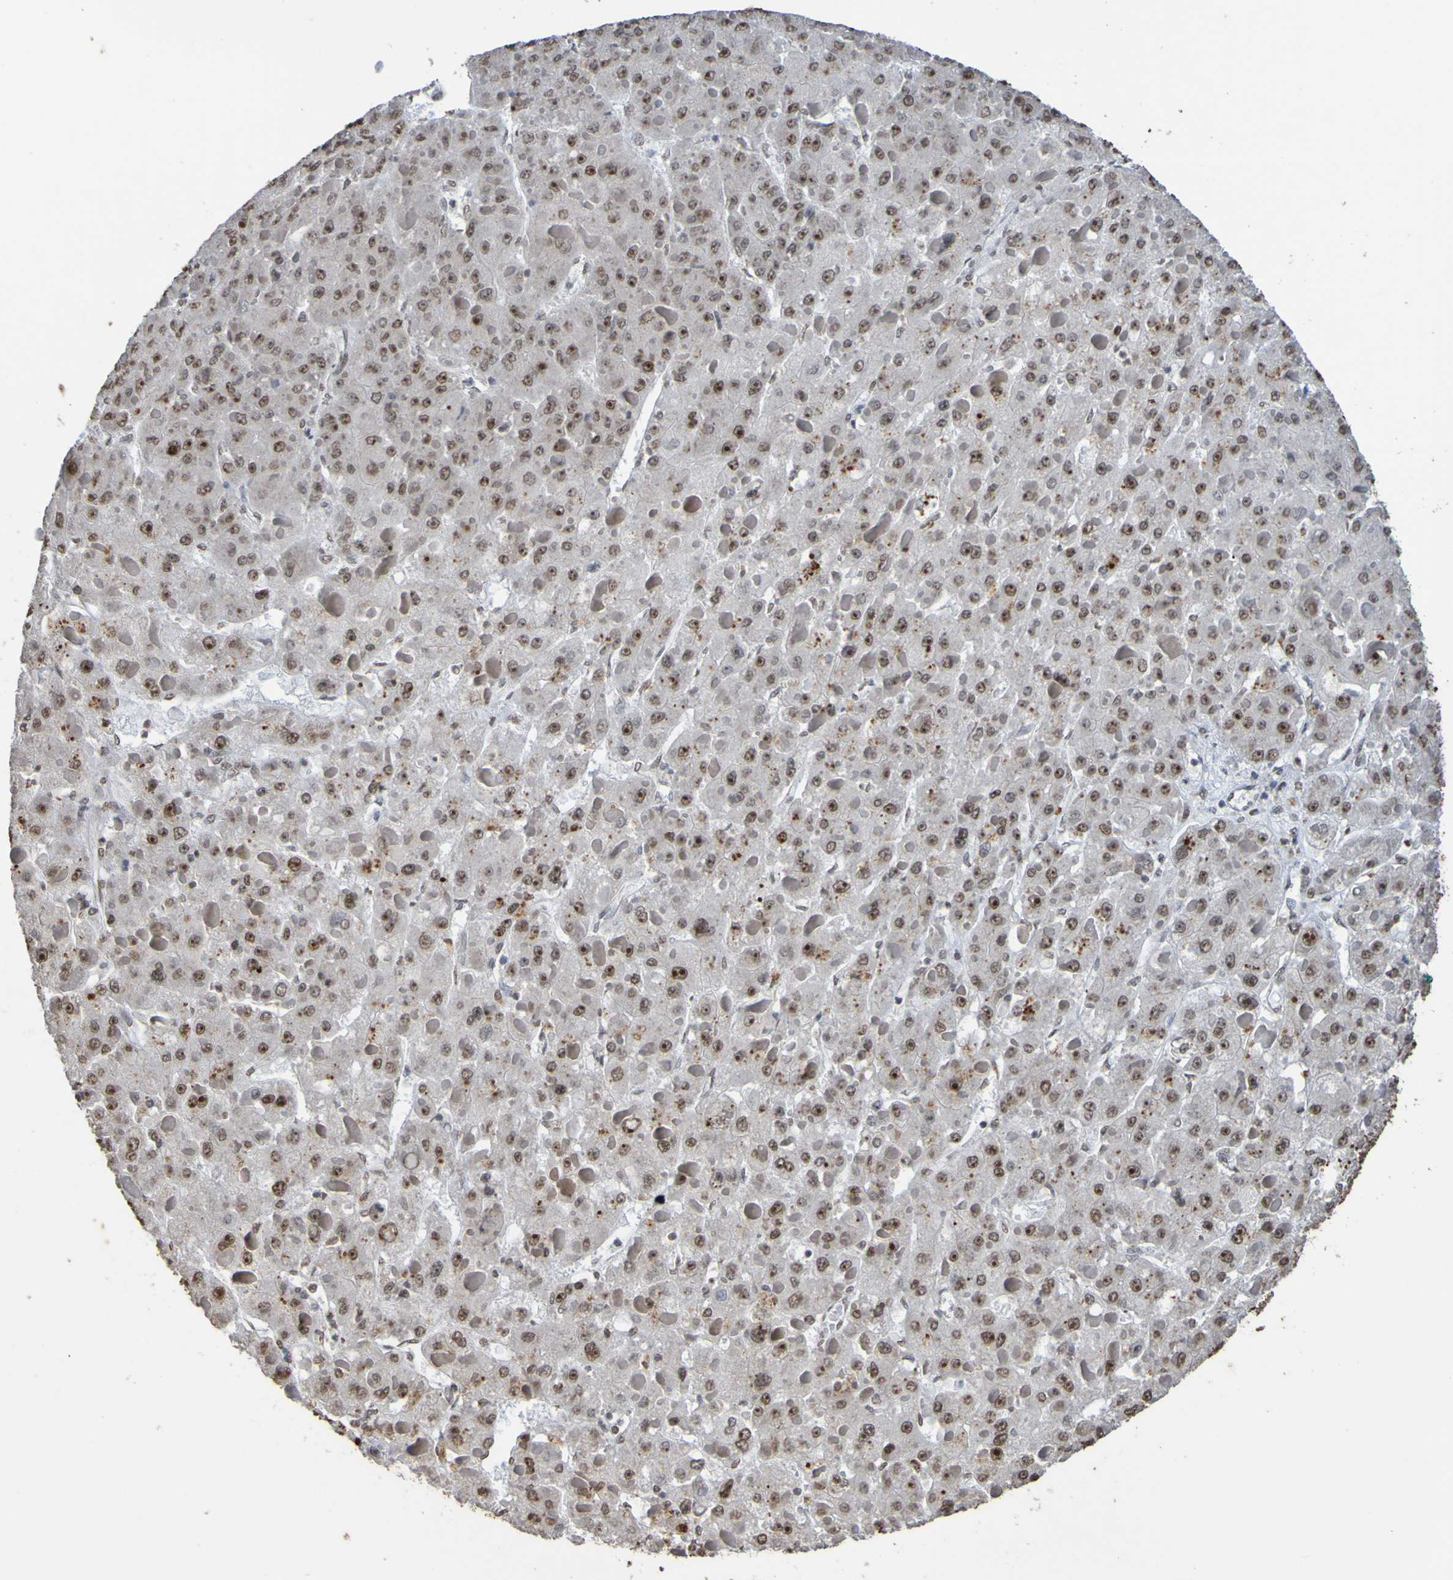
{"staining": {"intensity": "strong", "quantity": "25%-75%", "location": "nuclear"}, "tissue": "liver cancer", "cell_type": "Tumor cells", "image_type": "cancer", "snomed": [{"axis": "morphology", "description": "Carcinoma, Hepatocellular, NOS"}, {"axis": "topography", "description": "Liver"}], "caption": "Immunohistochemical staining of liver cancer shows strong nuclear protein expression in approximately 25%-75% of tumor cells.", "gene": "ALKBH2", "patient": {"sex": "female", "age": 73}}